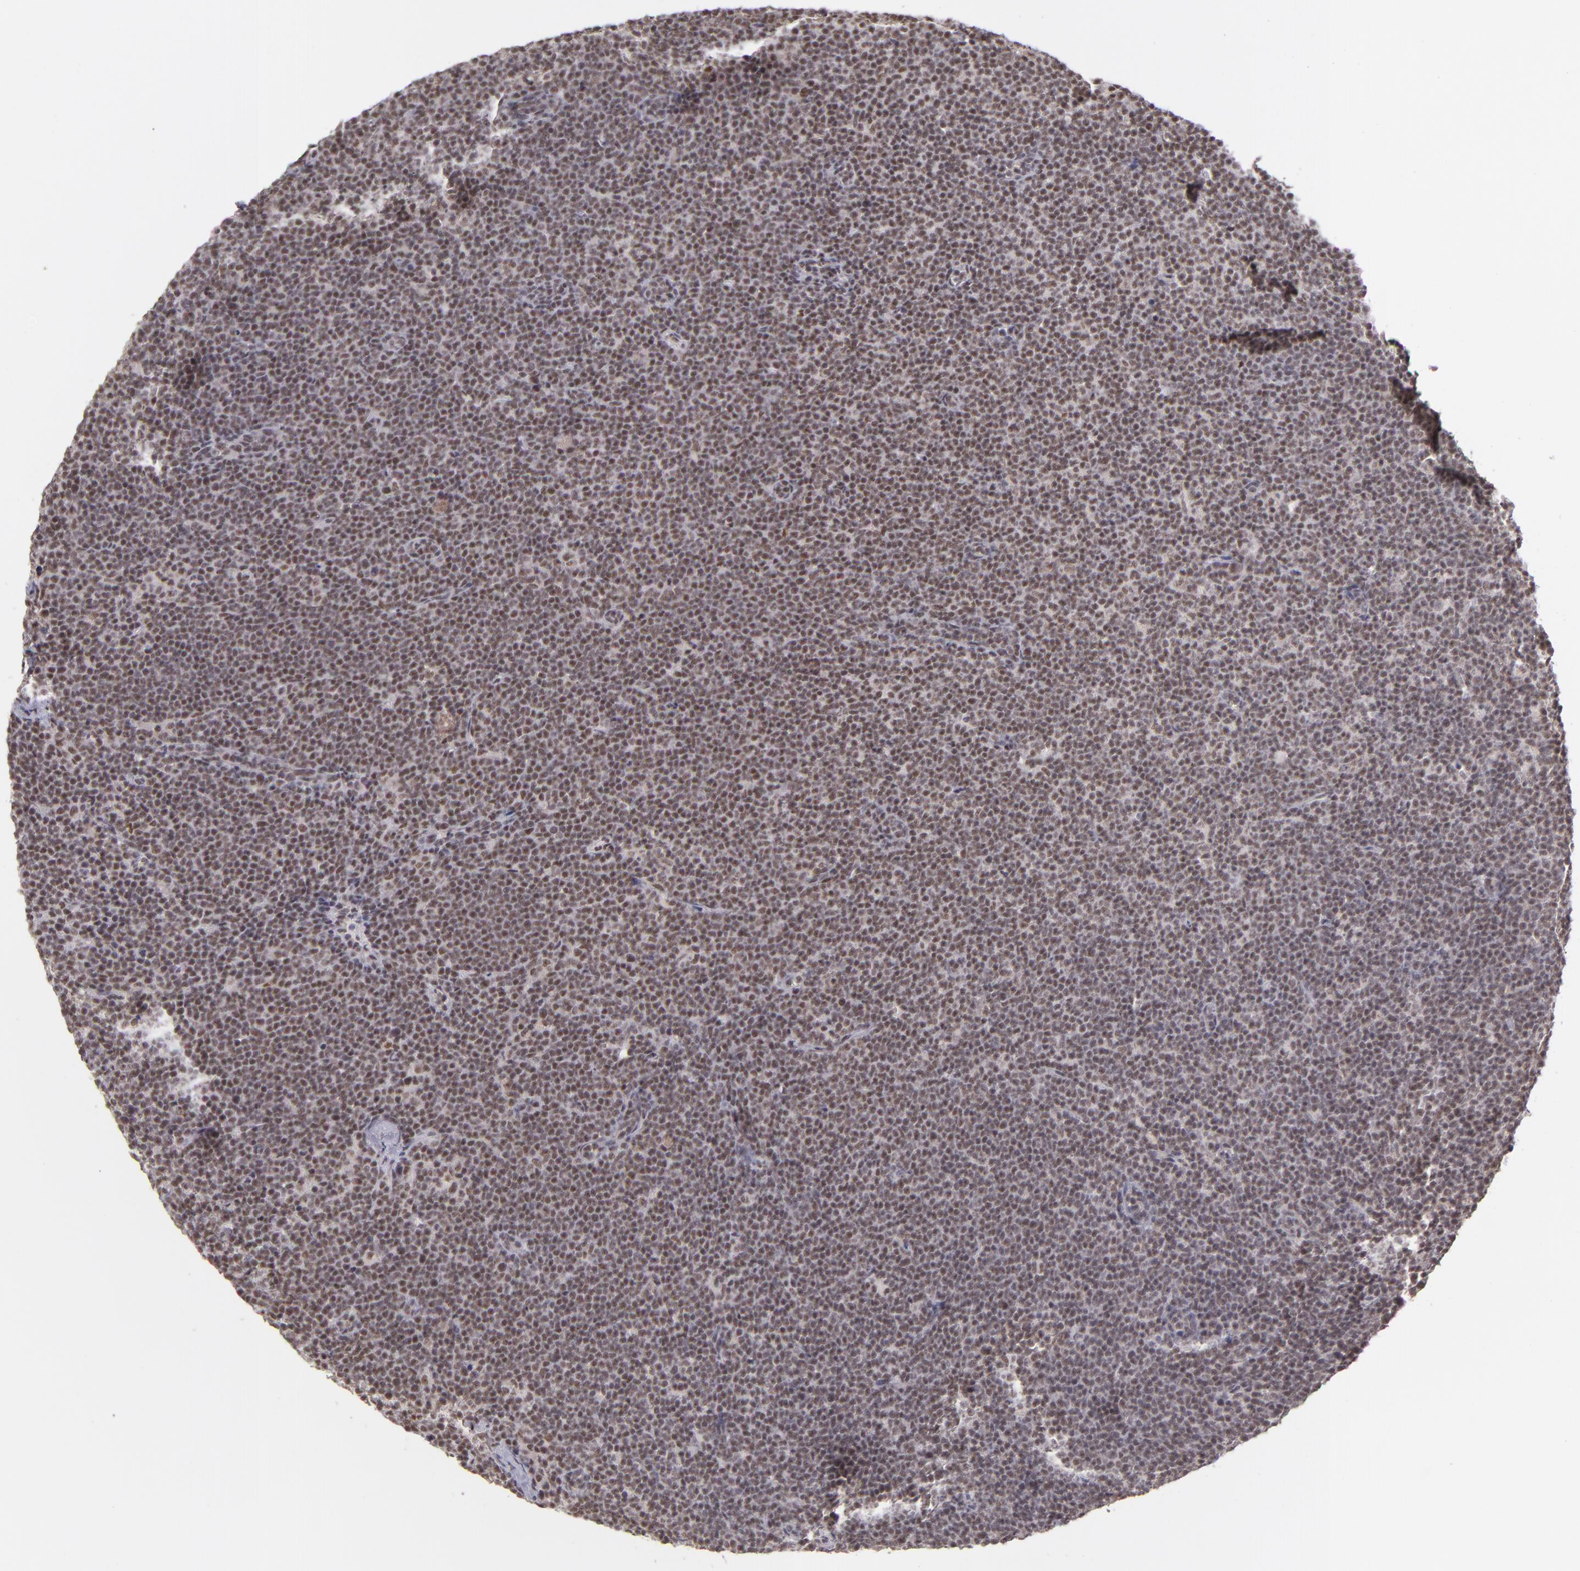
{"staining": {"intensity": "moderate", "quantity": ">75%", "location": "nuclear"}, "tissue": "lymphoma", "cell_type": "Tumor cells", "image_type": "cancer", "snomed": [{"axis": "morphology", "description": "Malignant lymphoma, non-Hodgkin's type, High grade"}, {"axis": "topography", "description": "Lymph node"}], "caption": "High-power microscopy captured an IHC micrograph of malignant lymphoma, non-Hodgkin's type (high-grade), revealing moderate nuclear expression in about >75% of tumor cells. The staining was performed using DAB (3,3'-diaminobenzidine), with brown indicating positive protein expression. Nuclei are stained blue with hematoxylin.", "gene": "ZNF148", "patient": {"sex": "female", "age": 58}}